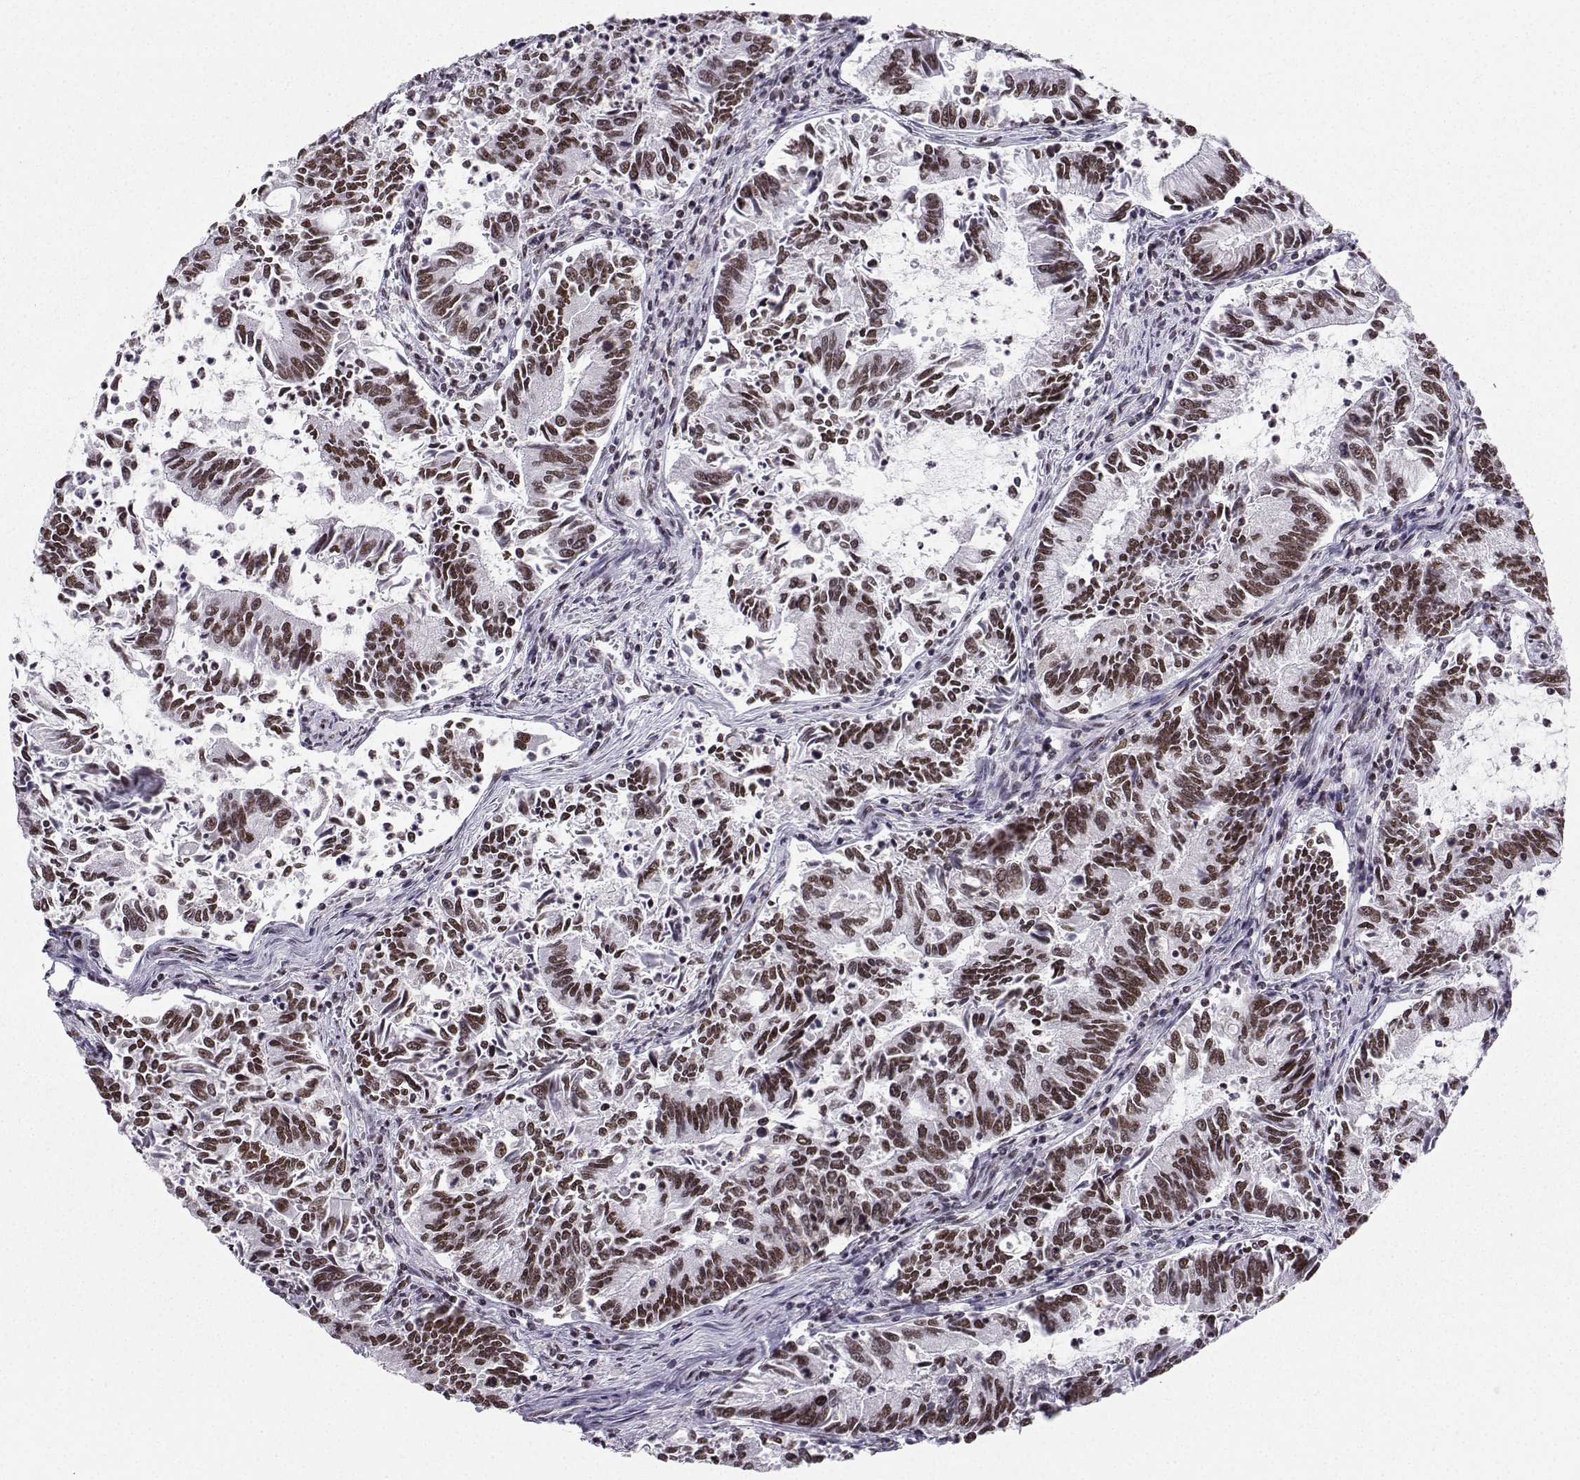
{"staining": {"intensity": "moderate", "quantity": "25%-75%", "location": "nuclear"}, "tissue": "cervical cancer", "cell_type": "Tumor cells", "image_type": "cancer", "snomed": [{"axis": "morphology", "description": "Adenocarcinoma, NOS"}, {"axis": "topography", "description": "Cervix"}], "caption": "Immunohistochemical staining of human cervical cancer reveals medium levels of moderate nuclear staining in about 25%-75% of tumor cells. (Stains: DAB (3,3'-diaminobenzidine) in brown, nuclei in blue, Microscopy: brightfield microscopy at high magnification).", "gene": "SNRPB2", "patient": {"sex": "female", "age": 42}}